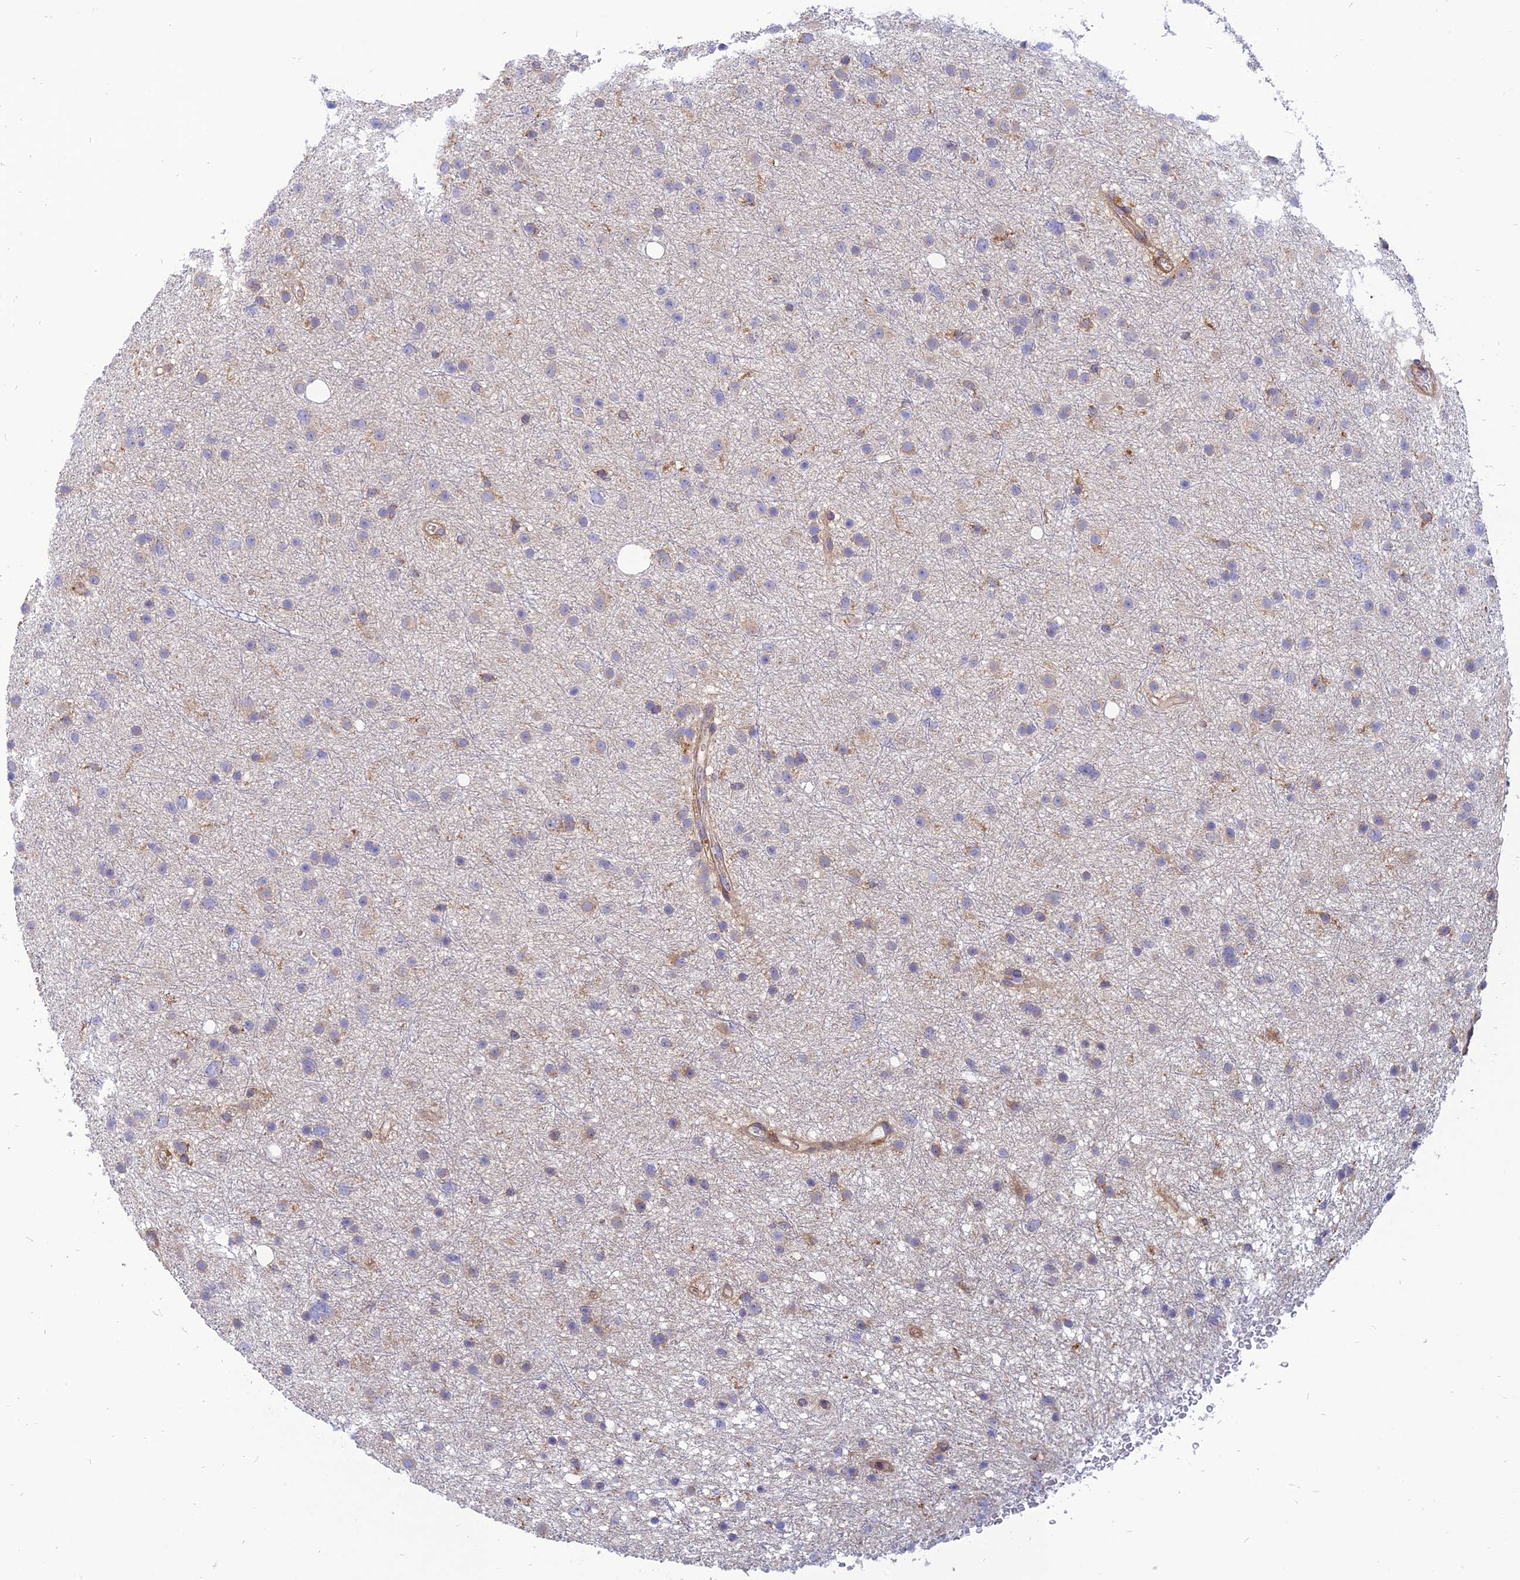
{"staining": {"intensity": "weak", "quantity": "<25%", "location": "cytoplasmic/membranous"}, "tissue": "glioma", "cell_type": "Tumor cells", "image_type": "cancer", "snomed": [{"axis": "morphology", "description": "Glioma, malignant, Low grade"}, {"axis": "topography", "description": "Cerebral cortex"}], "caption": "This is an IHC photomicrograph of human glioma. There is no staining in tumor cells.", "gene": "PHKA2", "patient": {"sex": "female", "age": 39}}